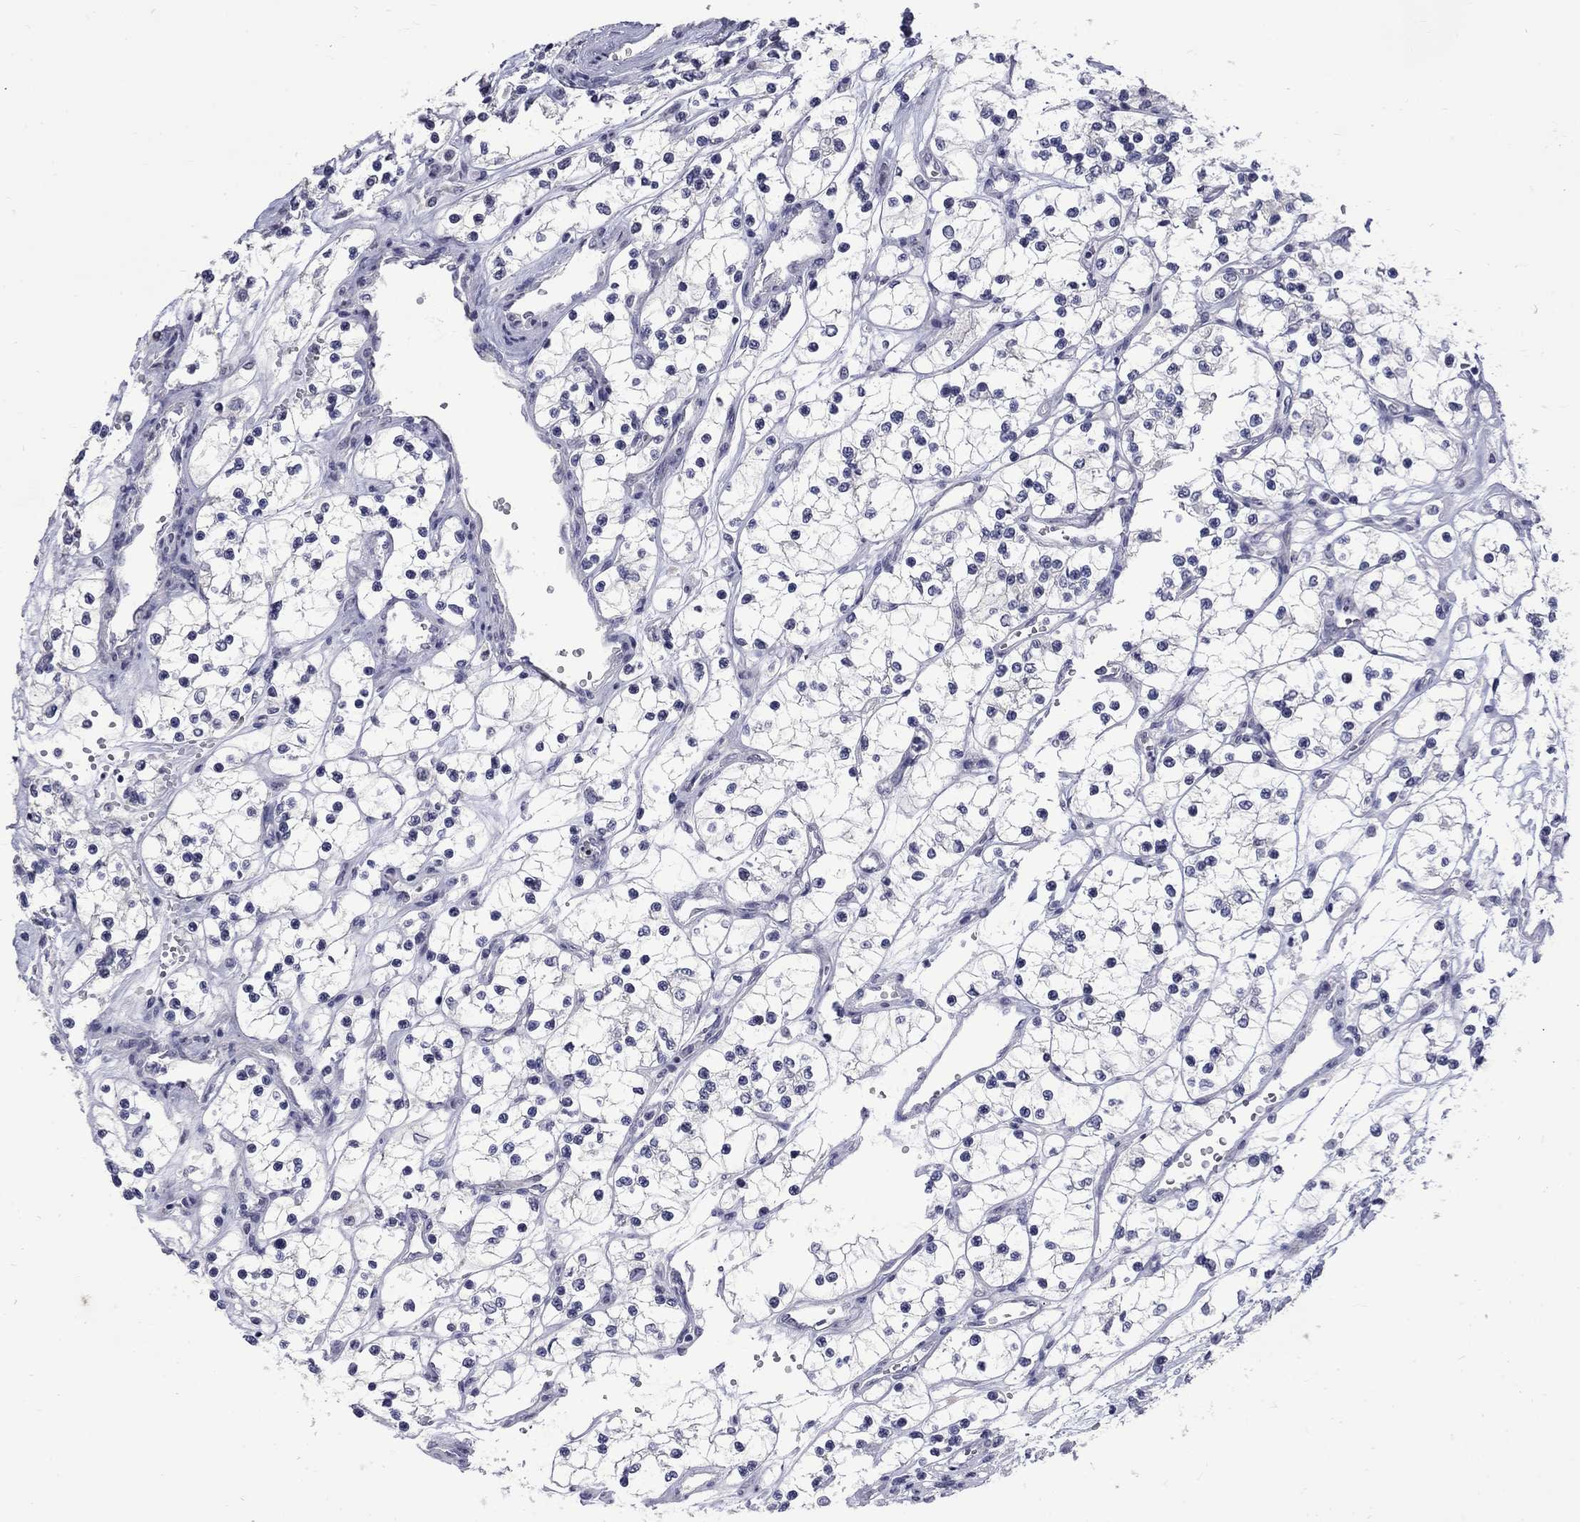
{"staining": {"intensity": "negative", "quantity": "none", "location": "none"}, "tissue": "renal cancer", "cell_type": "Tumor cells", "image_type": "cancer", "snomed": [{"axis": "morphology", "description": "Adenocarcinoma, NOS"}, {"axis": "topography", "description": "Kidney"}], "caption": "Immunohistochemistry (IHC) histopathology image of adenocarcinoma (renal) stained for a protein (brown), which displays no expression in tumor cells.", "gene": "CTNND2", "patient": {"sex": "female", "age": 69}}